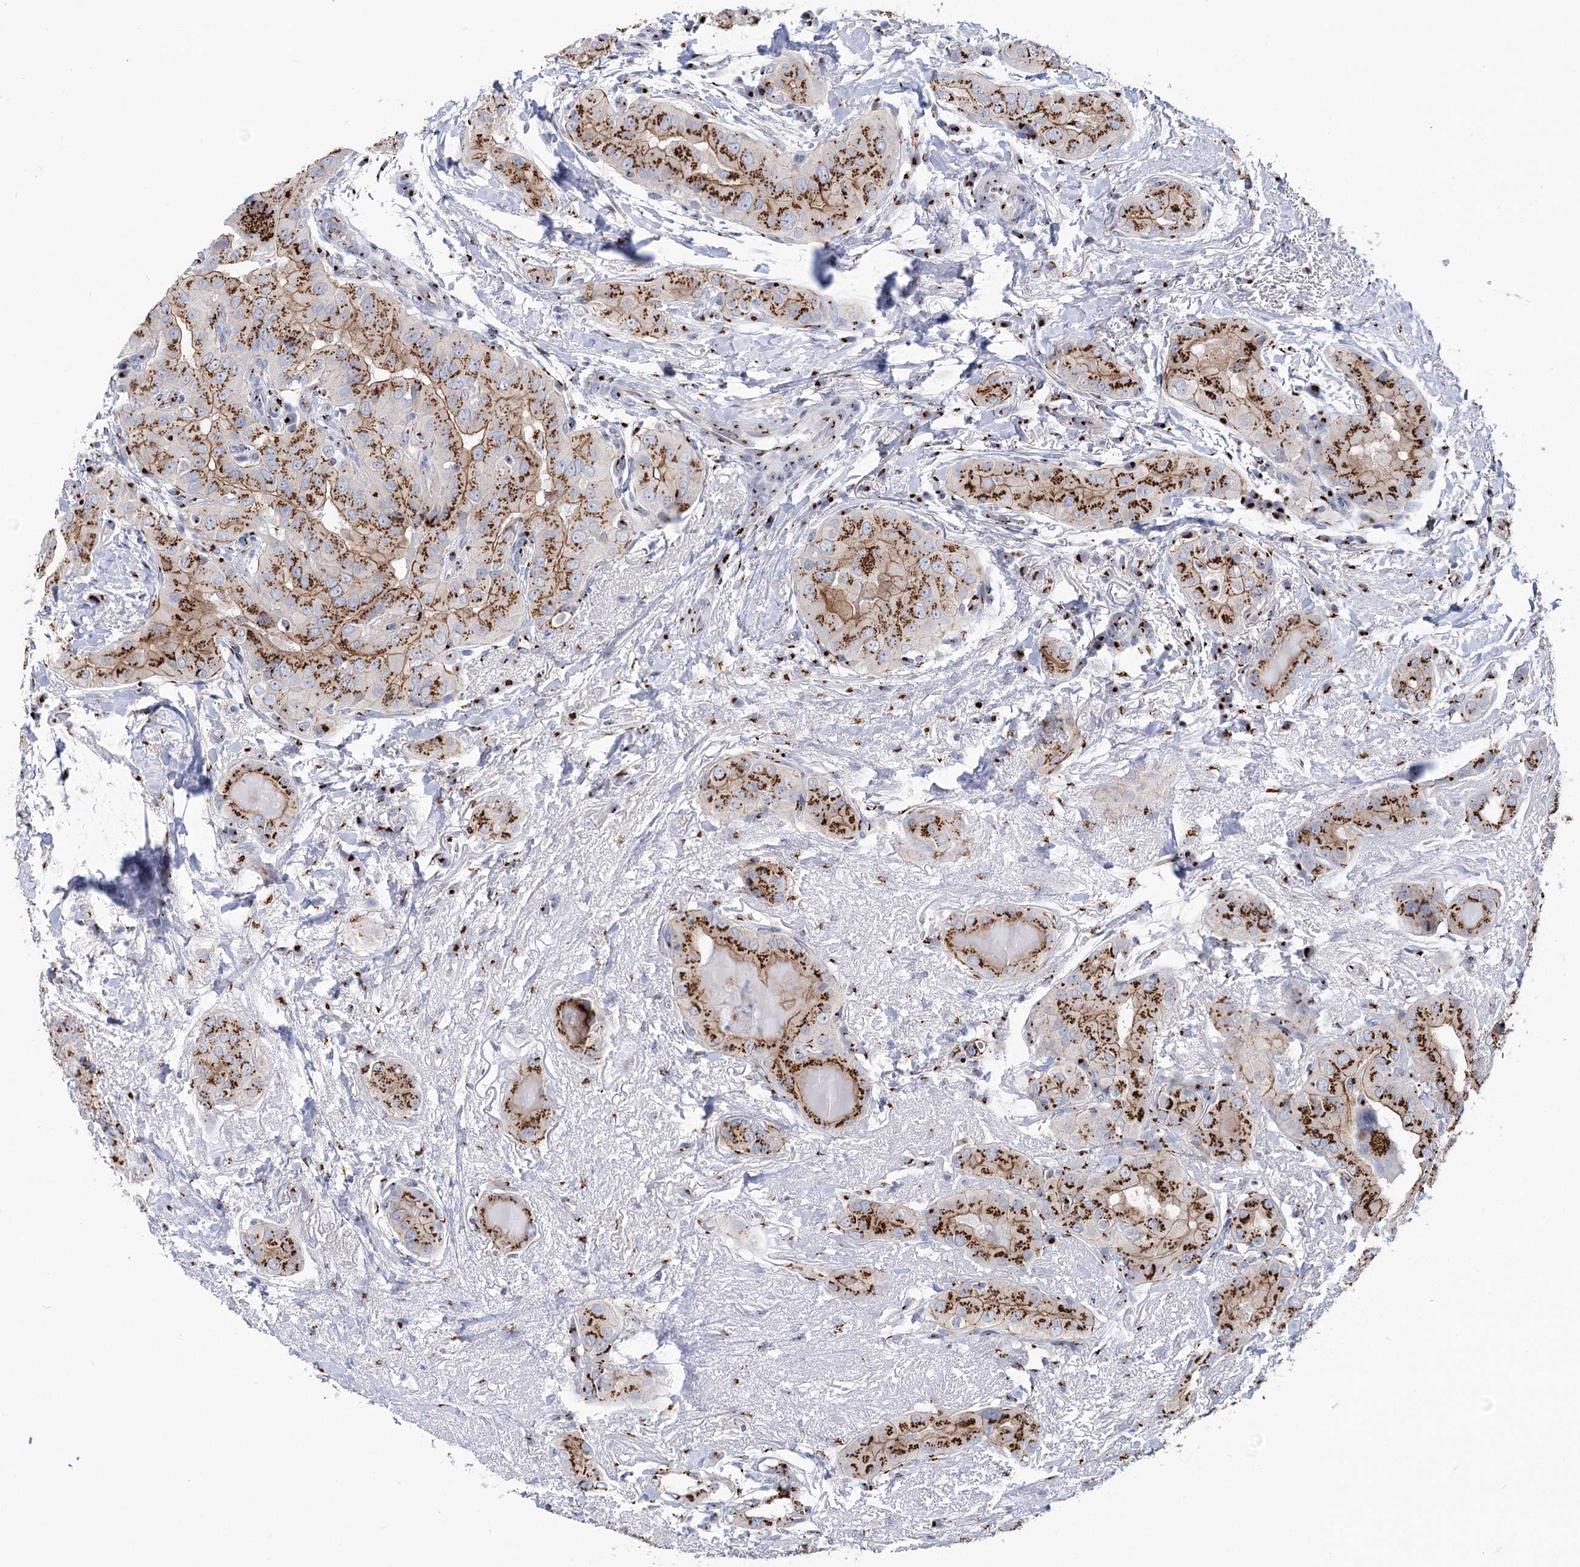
{"staining": {"intensity": "strong", "quantity": ">75%", "location": "cytoplasmic/membranous"}, "tissue": "thyroid cancer", "cell_type": "Tumor cells", "image_type": "cancer", "snomed": [{"axis": "morphology", "description": "Papillary adenocarcinoma, NOS"}, {"axis": "topography", "description": "Thyroid gland"}], "caption": "Immunohistochemical staining of human thyroid papillary adenocarcinoma shows high levels of strong cytoplasmic/membranous expression in about >75% of tumor cells. (DAB IHC with brightfield microscopy, high magnification).", "gene": "TMEM165", "patient": {"sex": "male", "age": 33}}